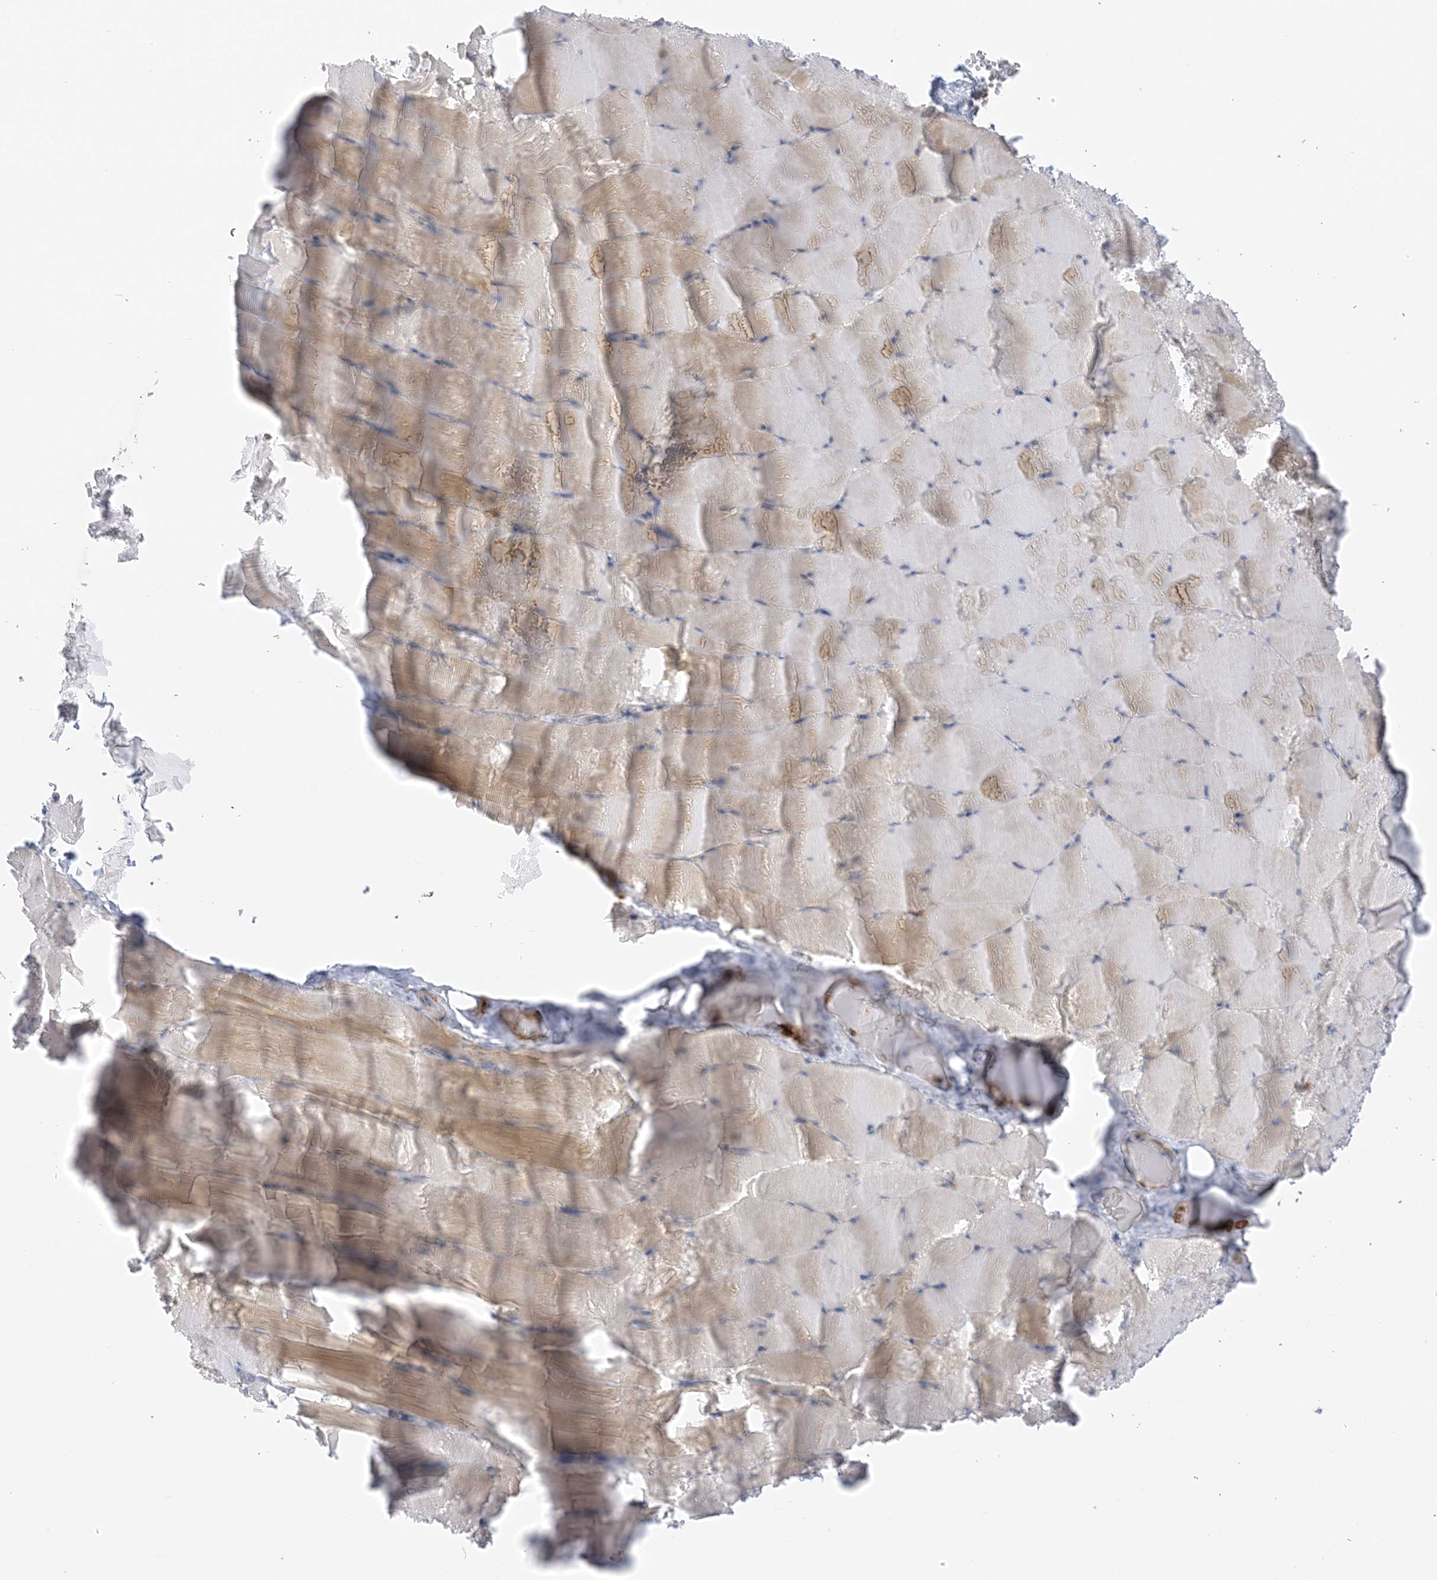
{"staining": {"intensity": "moderate", "quantity": "25%-75%", "location": "cytoplasmic/membranous"}, "tissue": "skeletal muscle", "cell_type": "Myocytes", "image_type": "normal", "snomed": [{"axis": "morphology", "description": "Normal tissue, NOS"}, {"axis": "topography", "description": "Skeletal muscle"}], "caption": "DAB immunohistochemical staining of benign human skeletal muscle shows moderate cytoplasmic/membranous protein positivity in approximately 25%-75% of myocytes. (Brightfield microscopy of DAB IHC at high magnification).", "gene": "ICMT", "patient": {"sex": "male", "age": 62}}